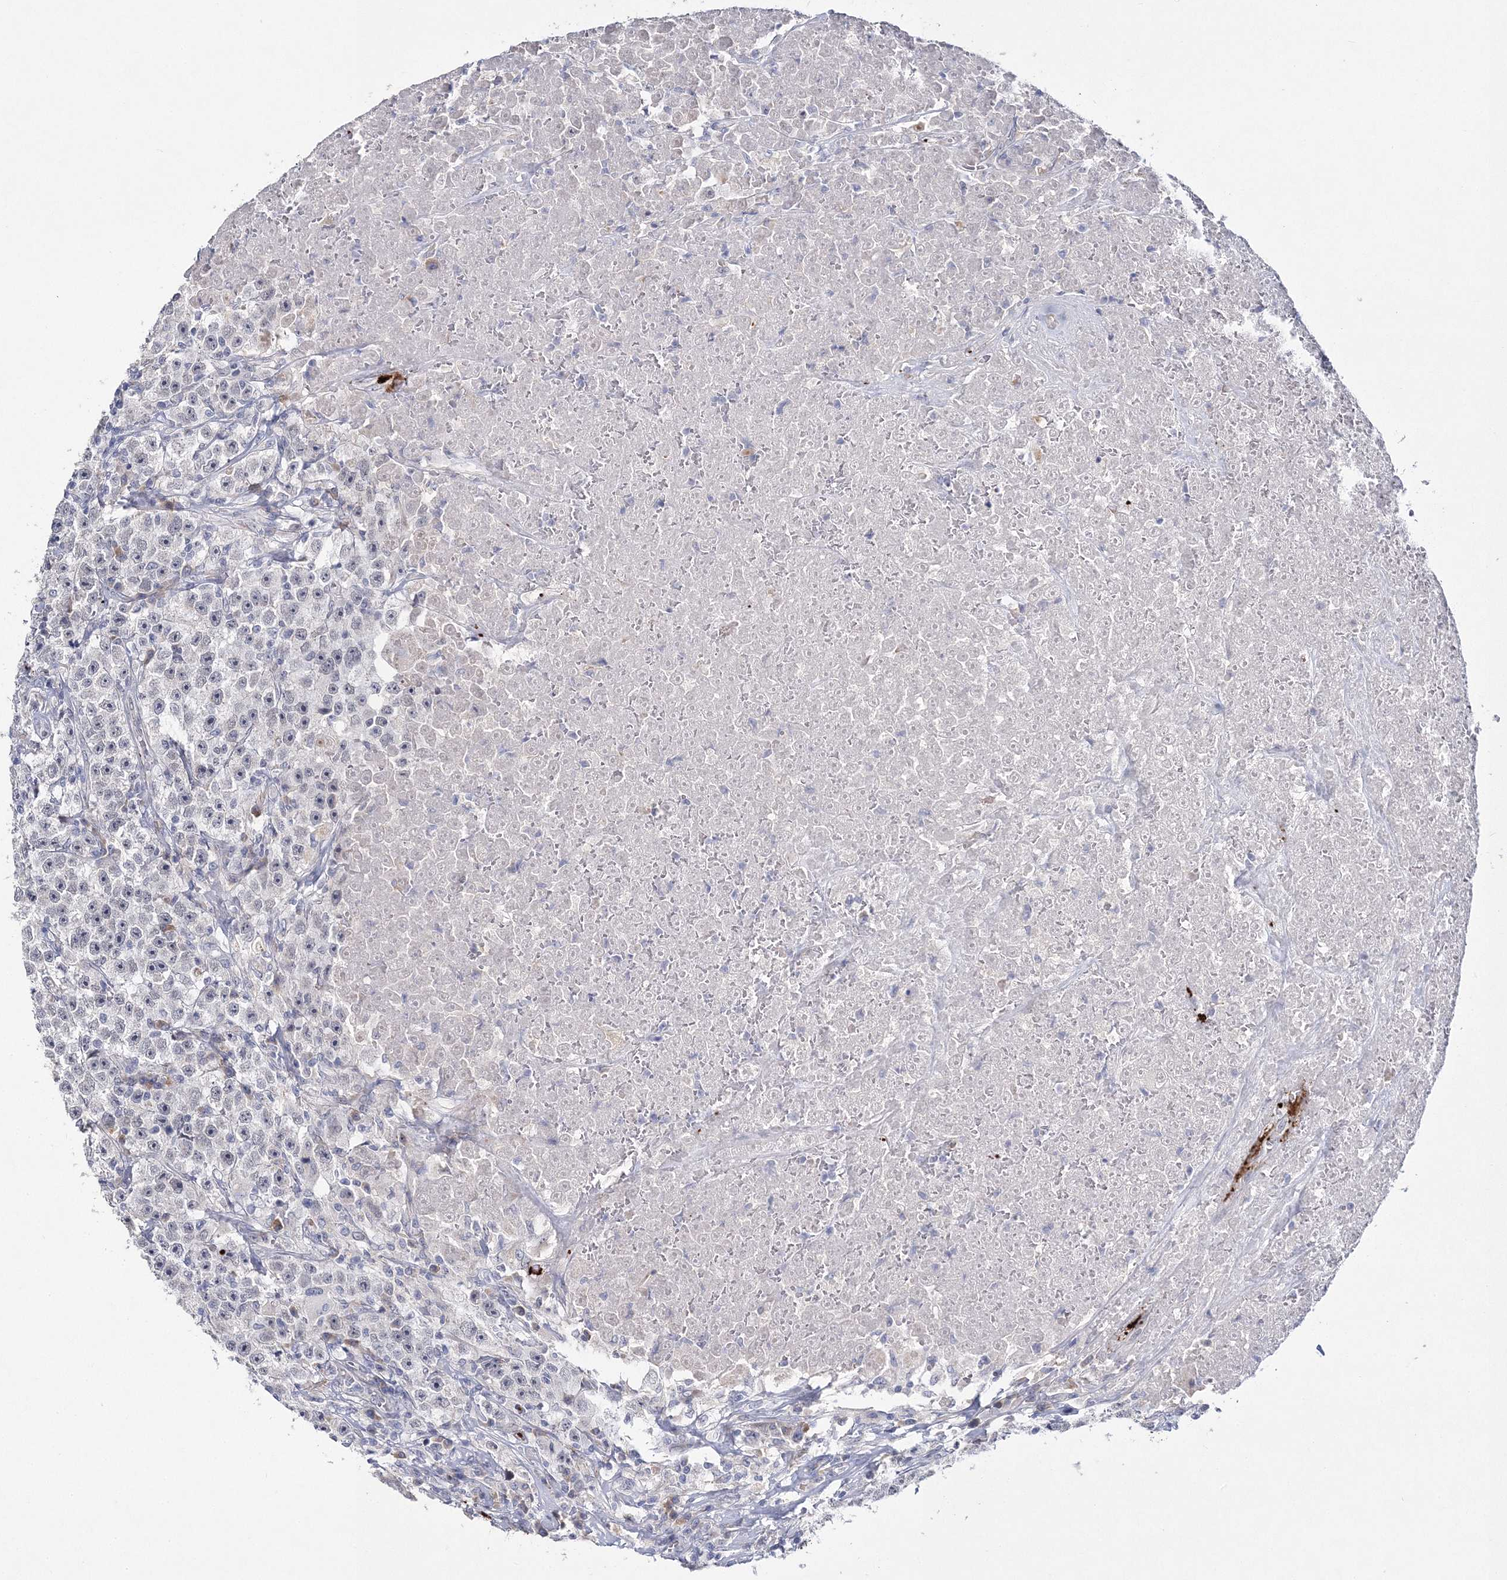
{"staining": {"intensity": "negative", "quantity": "none", "location": "none"}, "tissue": "testis cancer", "cell_type": "Tumor cells", "image_type": "cancer", "snomed": [{"axis": "morphology", "description": "Seminoma, NOS"}, {"axis": "topography", "description": "Testis"}], "caption": "This is a photomicrograph of immunohistochemistry (IHC) staining of seminoma (testis), which shows no positivity in tumor cells.", "gene": "MYOZ2", "patient": {"sex": "male", "age": 22}}